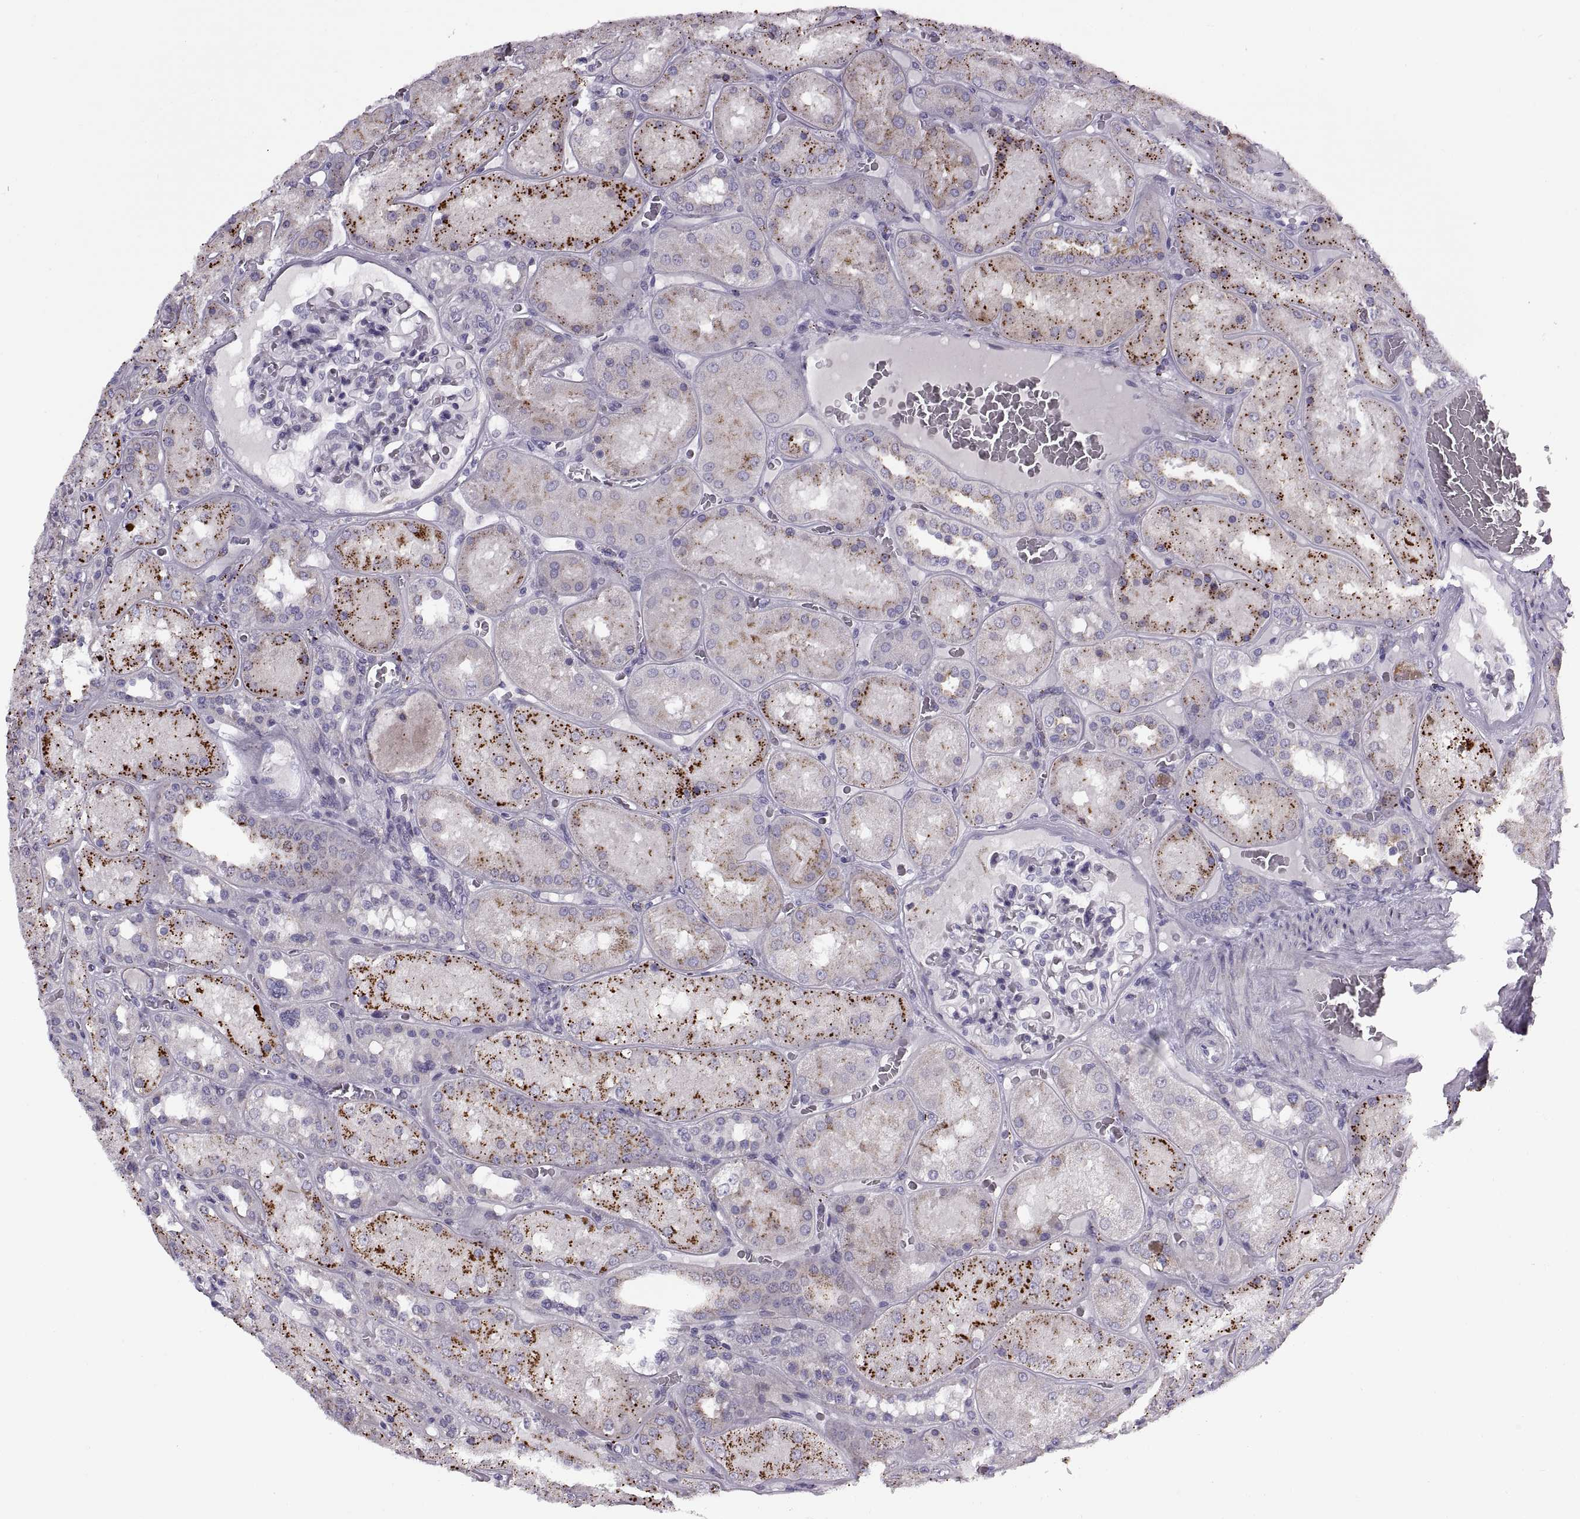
{"staining": {"intensity": "negative", "quantity": "none", "location": "none"}, "tissue": "kidney", "cell_type": "Cells in glomeruli", "image_type": "normal", "snomed": [{"axis": "morphology", "description": "Normal tissue, NOS"}, {"axis": "topography", "description": "Kidney"}], "caption": "DAB immunohistochemical staining of normal kidney exhibits no significant expression in cells in glomeruli.", "gene": "CALCR", "patient": {"sex": "male", "age": 73}}